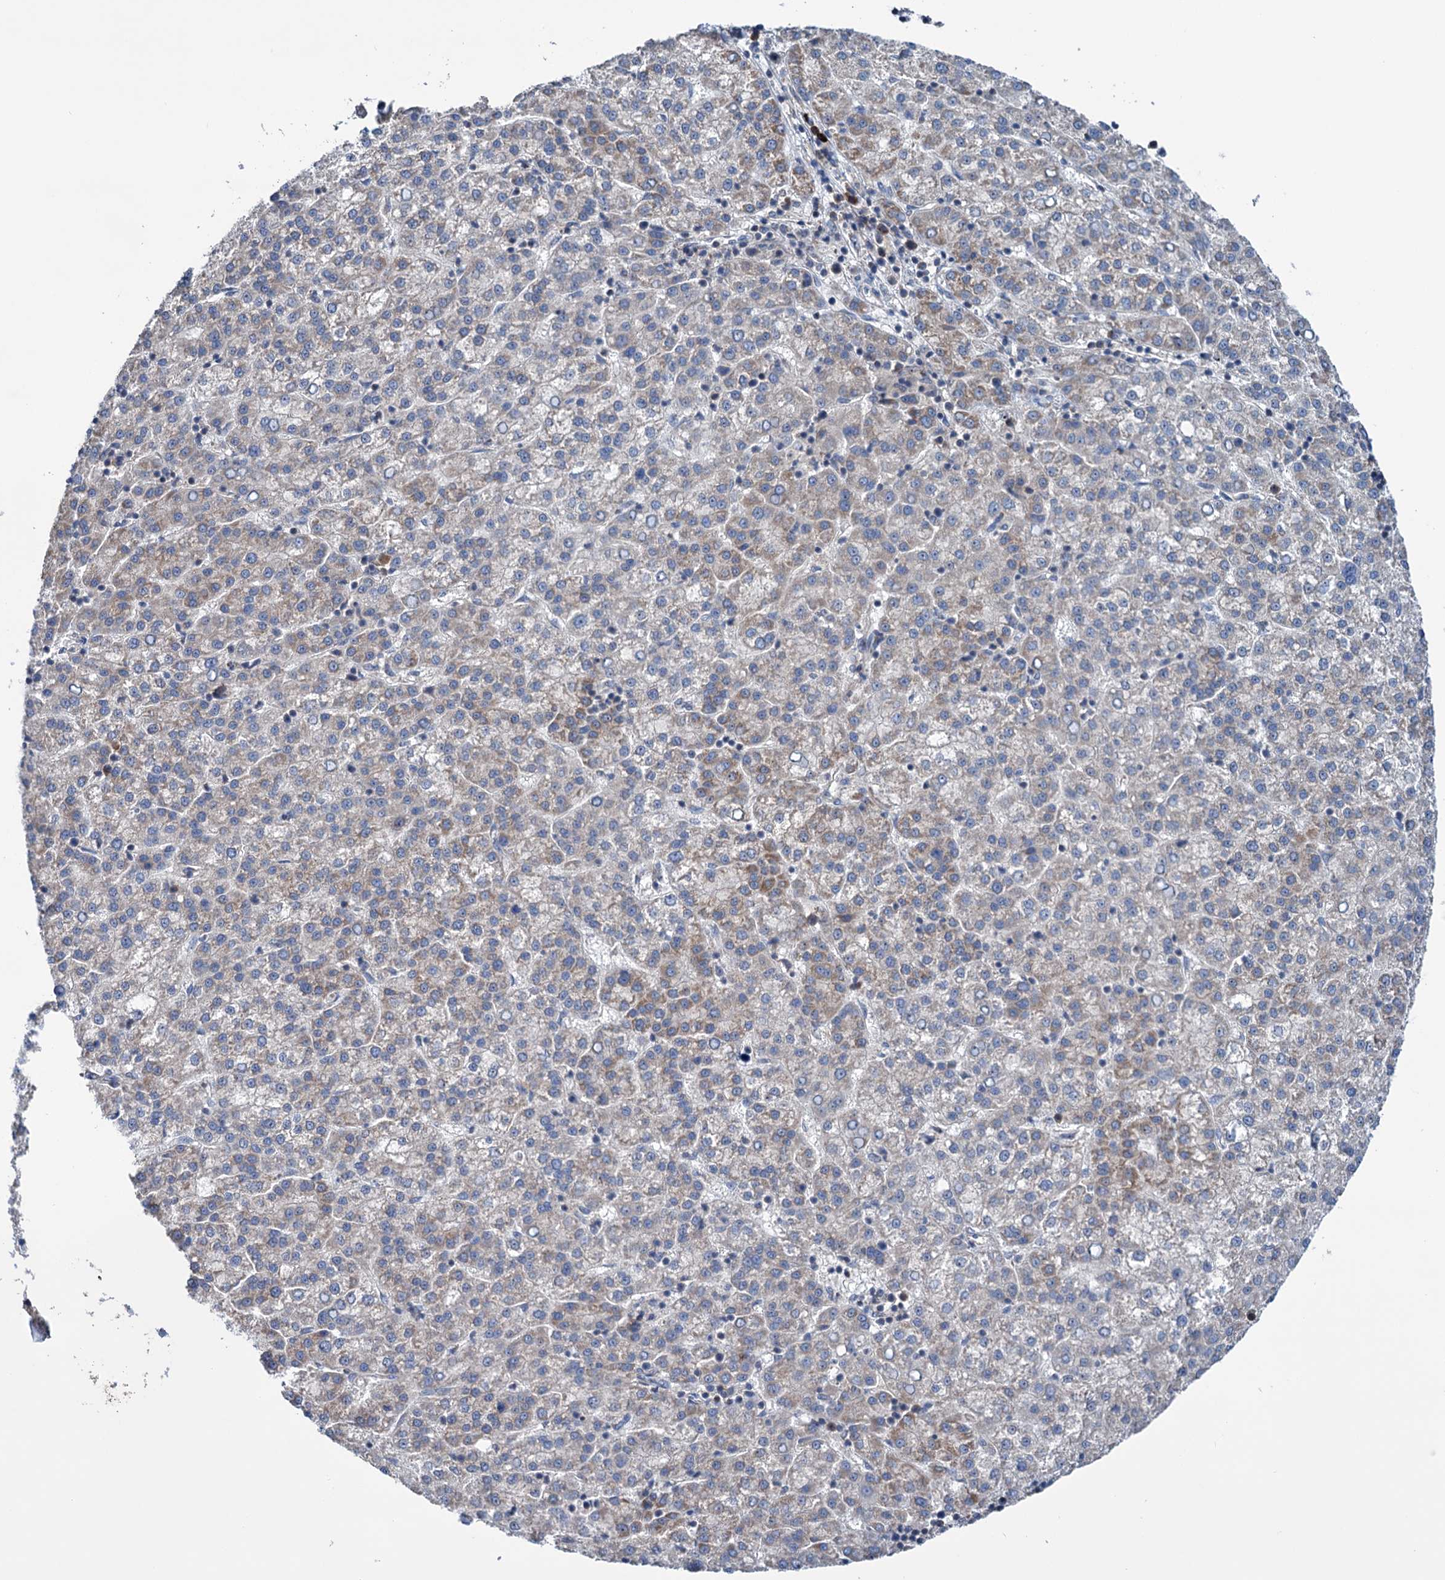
{"staining": {"intensity": "weak", "quantity": "25%-75%", "location": "cytoplasmic/membranous"}, "tissue": "liver cancer", "cell_type": "Tumor cells", "image_type": "cancer", "snomed": [{"axis": "morphology", "description": "Carcinoma, Hepatocellular, NOS"}, {"axis": "topography", "description": "Liver"}], "caption": "About 25%-75% of tumor cells in liver hepatocellular carcinoma display weak cytoplasmic/membranous protein staining as visualized by brown immunohistochemical staining.", "gene": "HTR3B", "patient": {"sex": "female", "age": 58}}